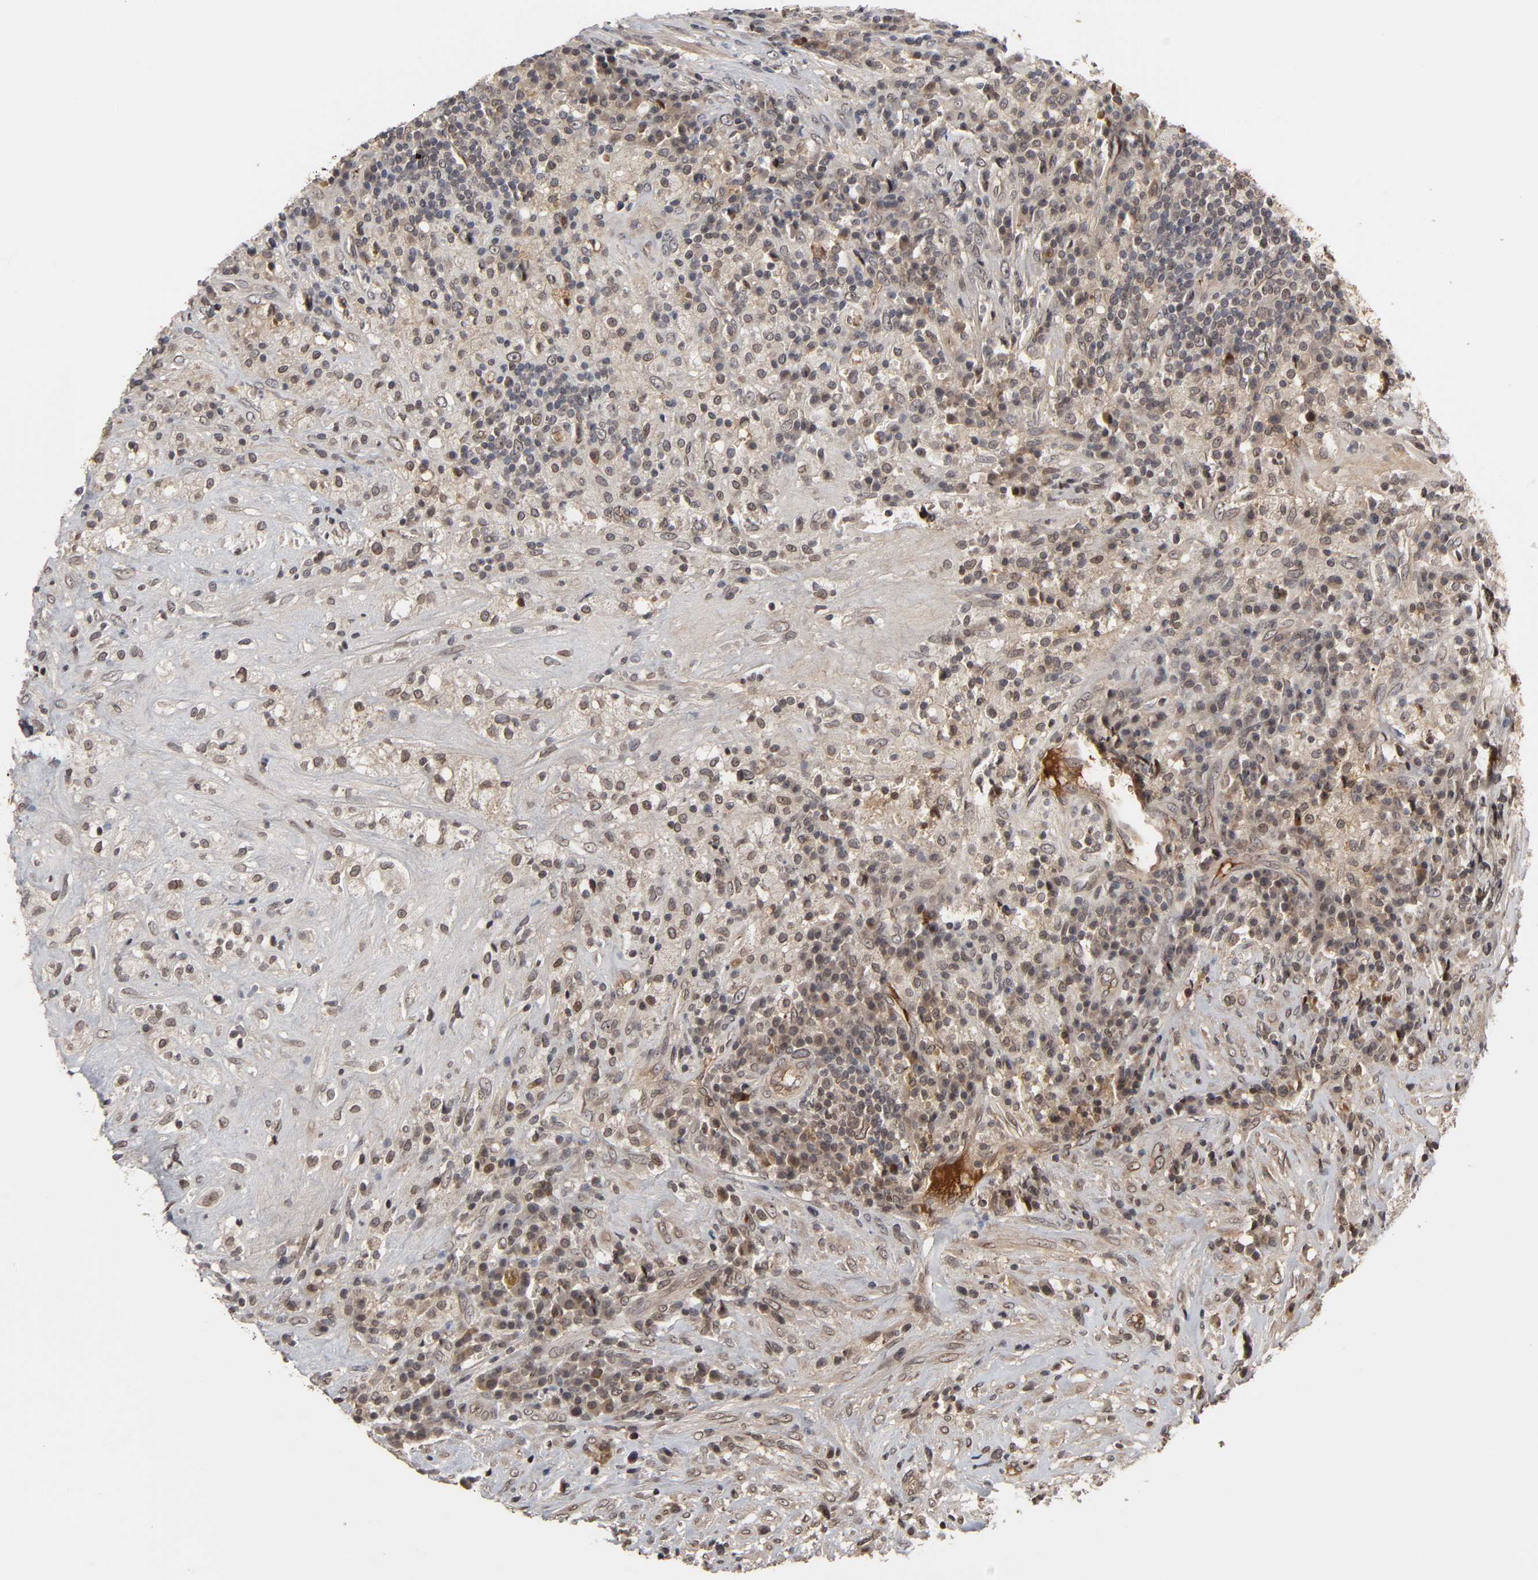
{"staining": {"intensity": "moderate", "quantity": ">75%", "location": "cytoplasmic/membranous,nuclear"}, "tissue": "testis cancer", "cell_type": "Tumor cells", "image_type": "cancer", "snomed": [{"axis": "morphology", "description": "Necrosis, NOS"}, {"axis": "morphology", "description": "Carcinoma, Embryonal, NOS"}, {"axis": "topography", "description": "Testis"}], "caption": "Moderate cytoplasmic/membranous and nuclear protein positivity is appreciated in about >75% of tumor cells in testis cancer. The staining is performed using DAB brown chromogen to label protein expression. The nuclei are counter-stained blue using hematoxylin.", "gene": "CPN2", "patient": {"sex": "male", "age": 19}}